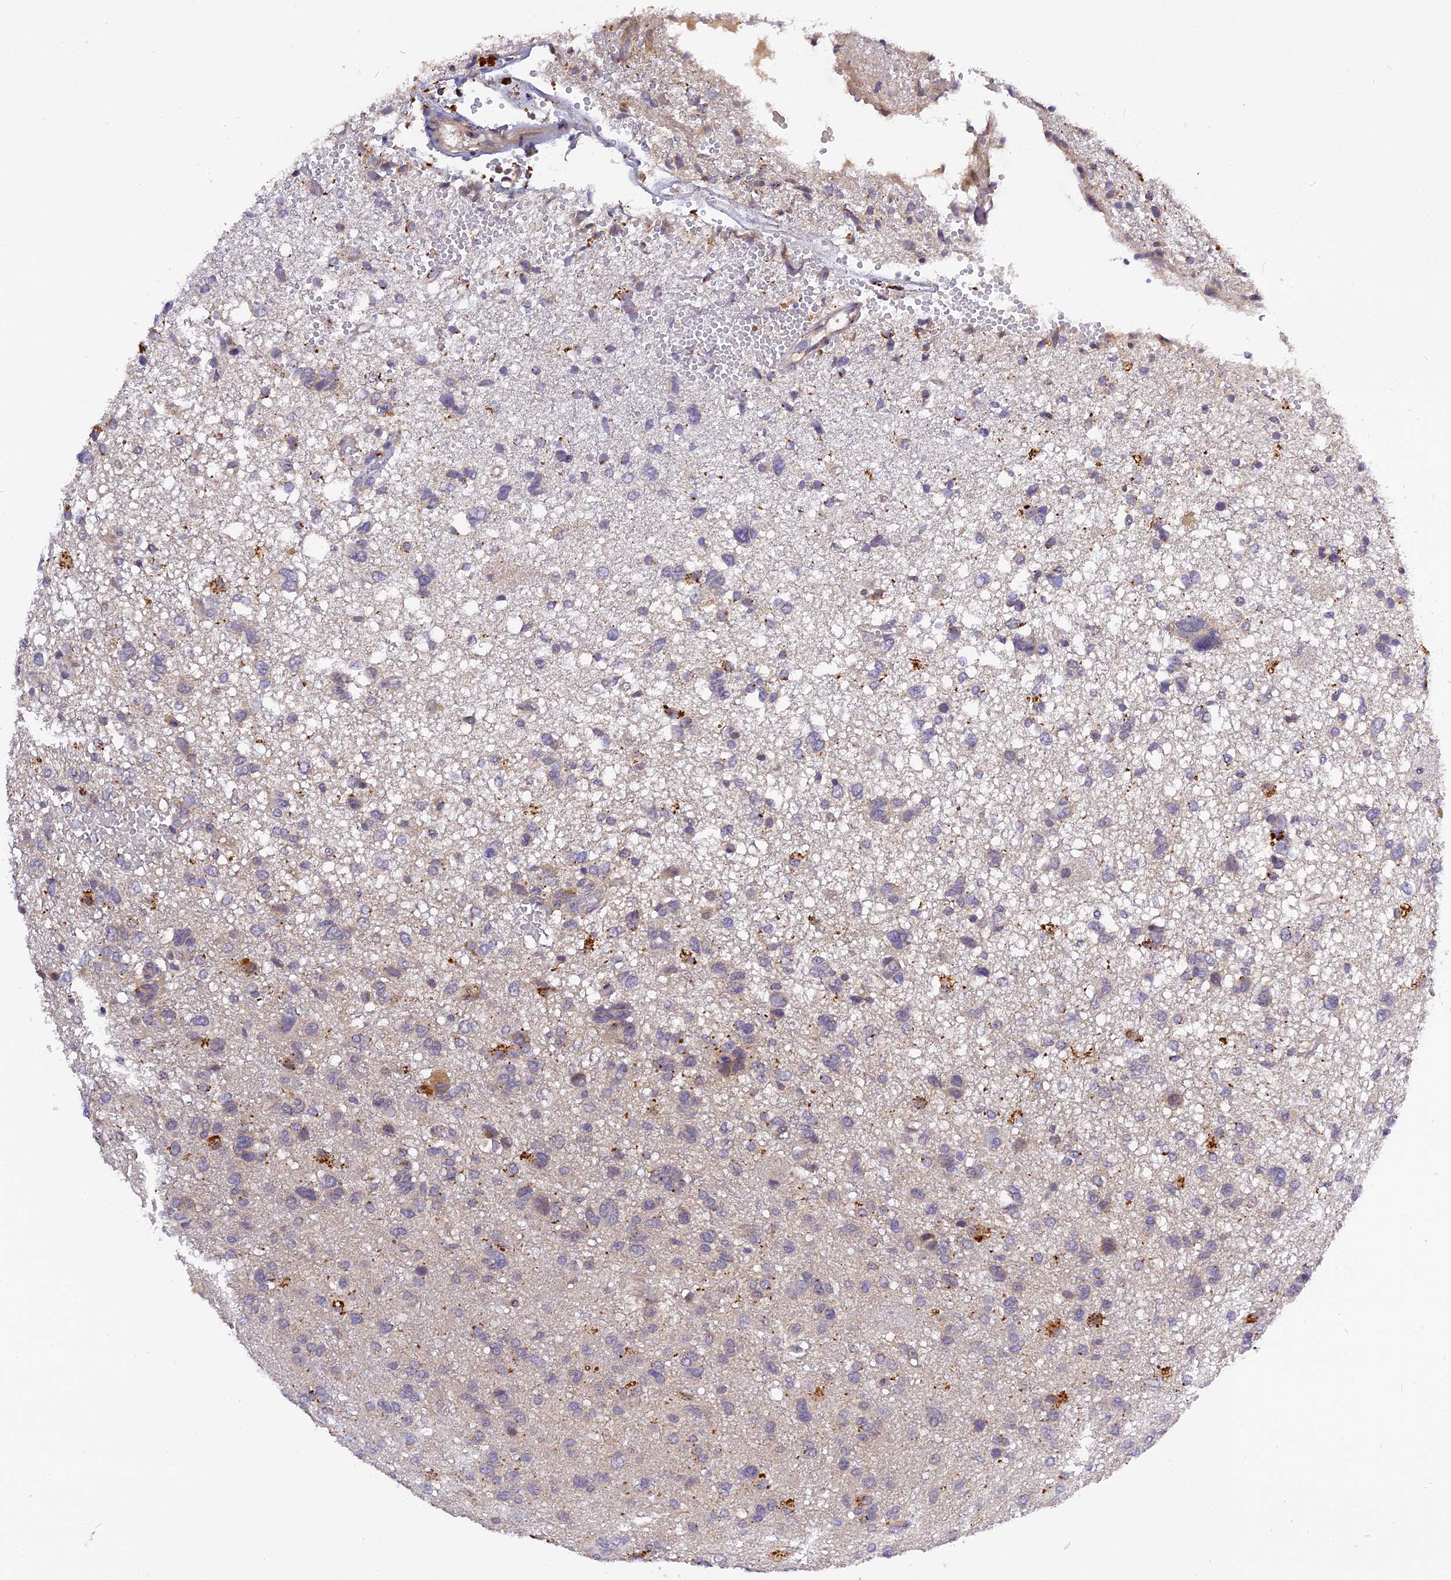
{"staining": {"intensity": "moderate", "quantity": "<25%", "location": "cytoplasmic/membranous"}, "tissue": "glioma", "cell_type": "Tumor cells", "image_type": "cancer", "snomed": [{"axis": "morphology", "description": "Glioma, malignant, High grade"}, {"axis": "topography", "description": "Brain"}], "caption": "Tumor cells demonstrate low levels of moderate cytoplasmic/membranous expression in approximately <25% of cells in human malignant high-grade glioma.", "gene": "FNIP2", "patient": {"sex": "female", "age": 59}}